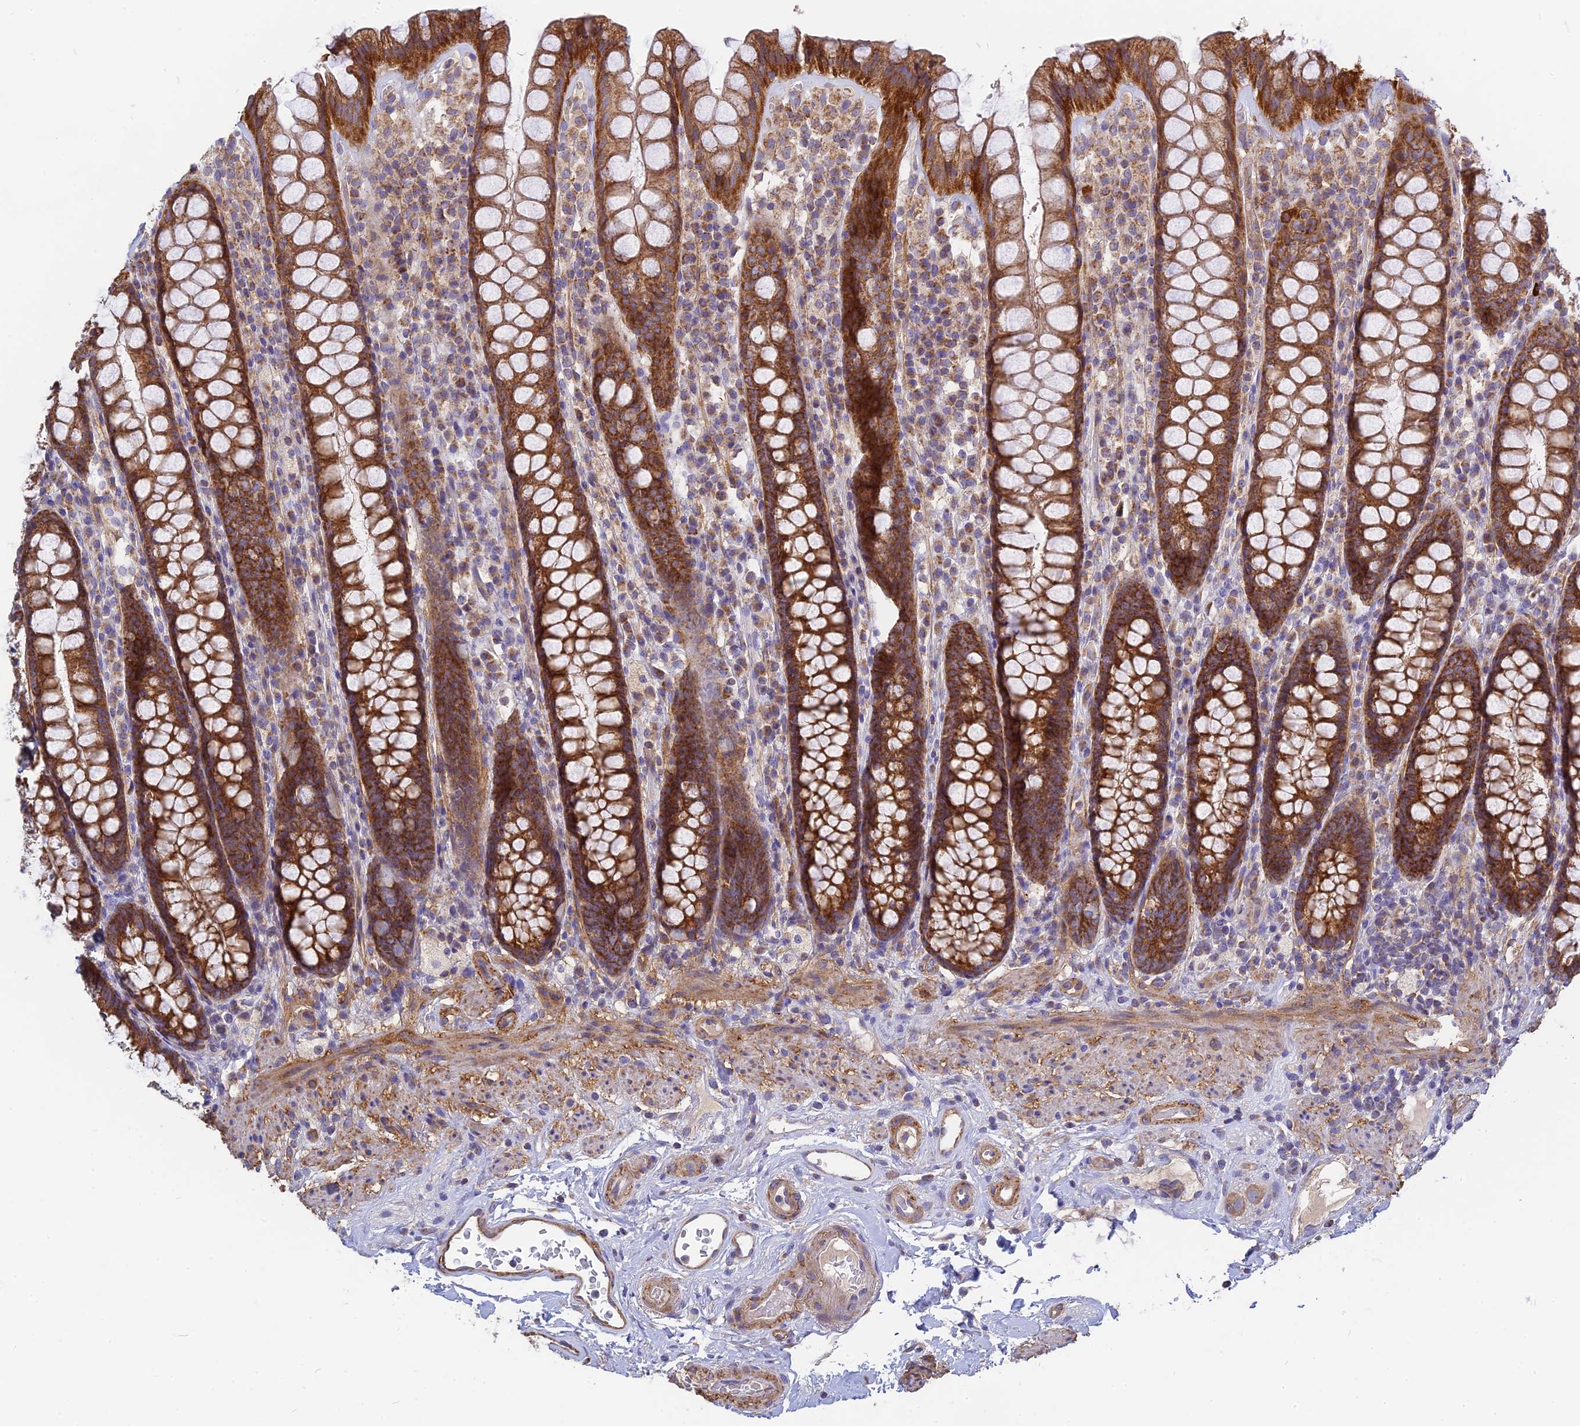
{"staining": {"intensity": "strong", "quantity": ">75%", "location": "cytoplasmic/membranous"}, "tissue": "rectum", "cell_type": "Glandular cells", "image_type": "normal", "snomed": [{"axis": "morphology", "description": "Normal tissue, NOS"}, {"axis": "topography", "description": "Rectum"}], "caption": "Strong cytoplasmic/membranous protein expression is seen in about >75% of glandular cells in rectum. (DAB (3,3'-diaminobenzidine) = brown stain, brightfield microscopy at high magnification).", "gene": "MRPL15", "patient": {"sex": "male", "age": 83}}